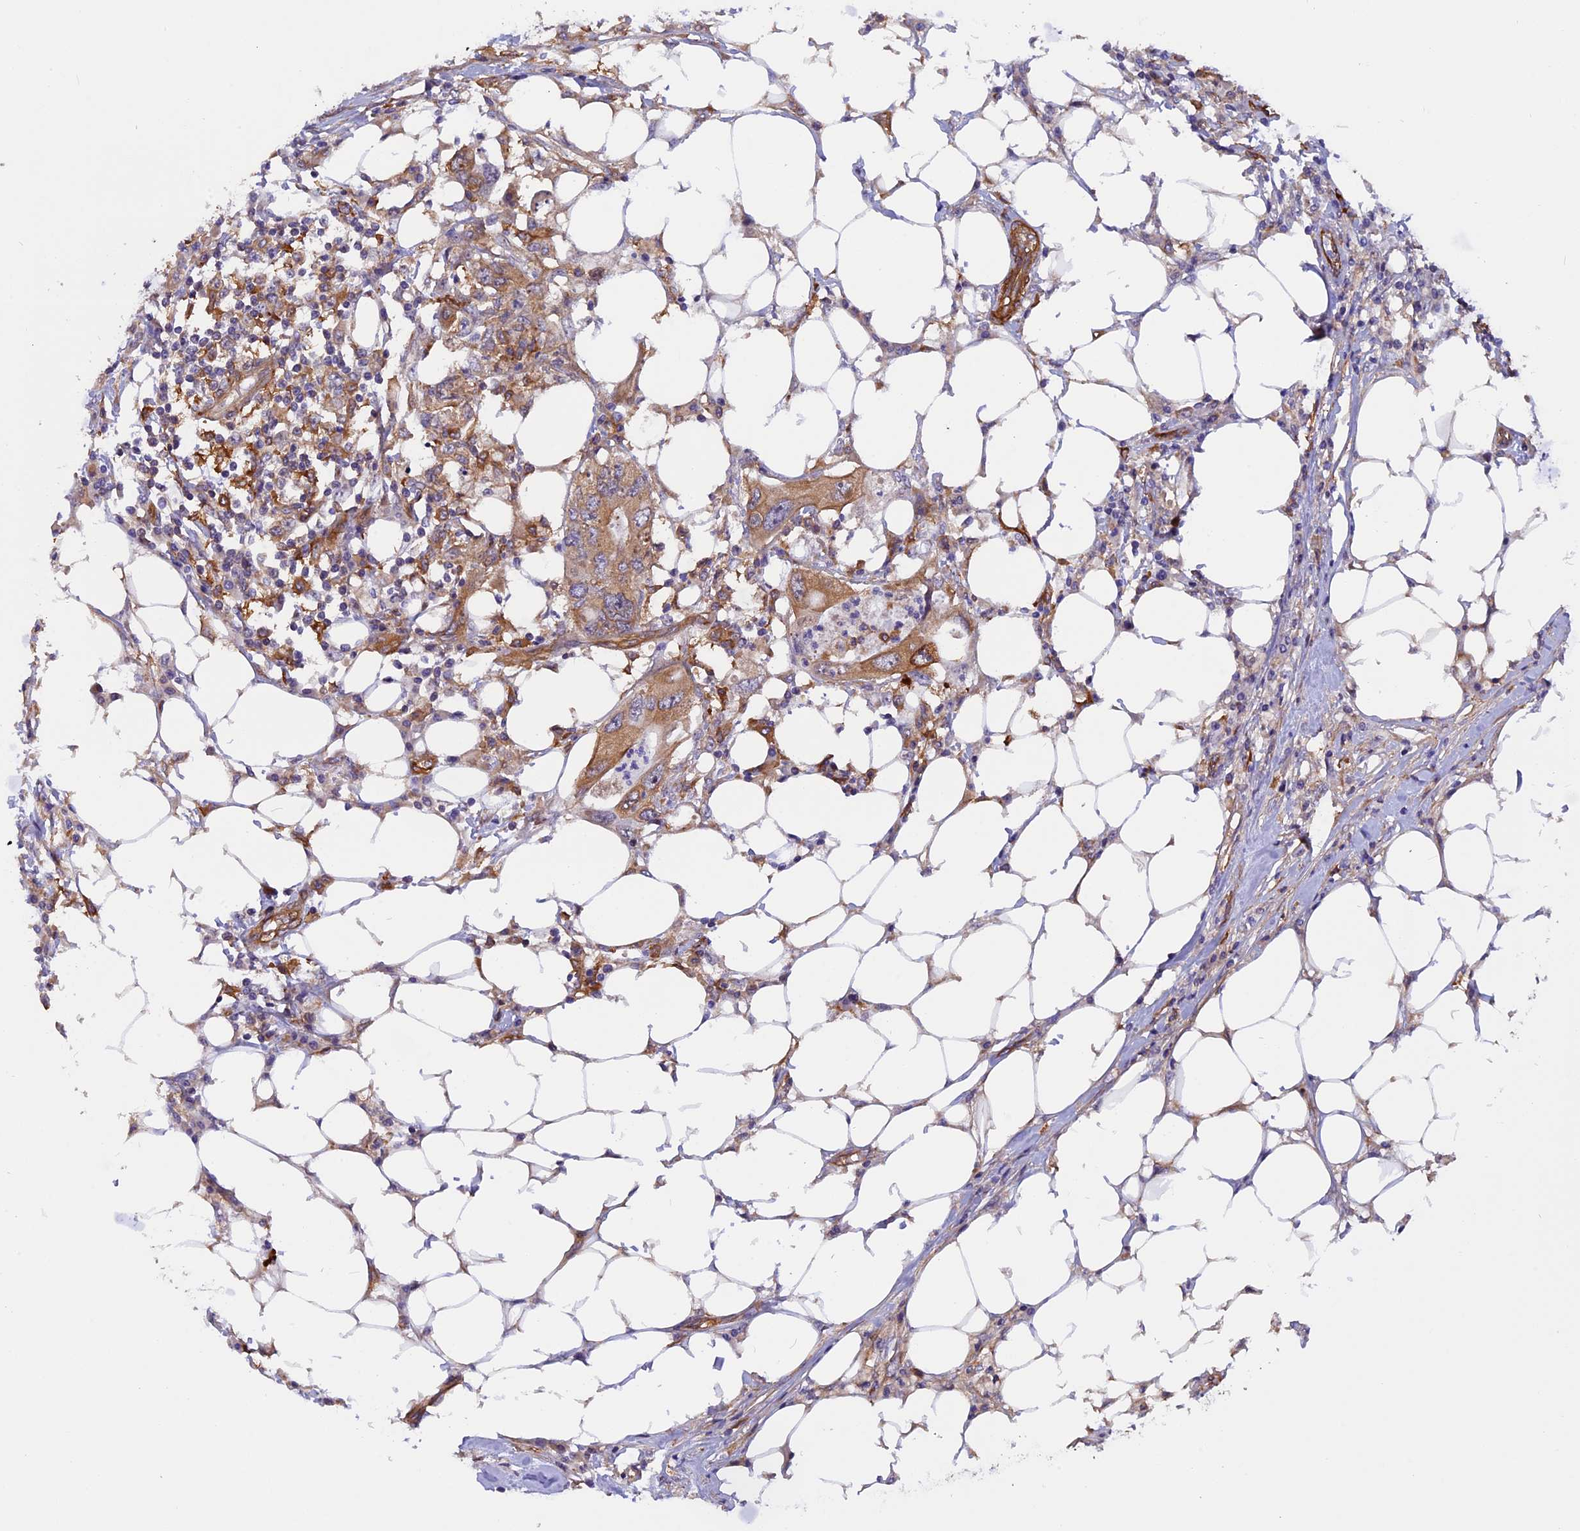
{"staining": {"intensity": "moderate", "quantity": ">75%", "location": "cytoplasmic/membranous"}, "tissue": "colorectal cancer", "cell_type": "Tumor cells", "image_type": "cancer", "snomed": [{"axis": "morphology", "description": "Adenocarcinoma, NOS"}, {"axis": "topography", "description": "Colon"}], "caption": "The micrograph demonstrates immunohistochemical staining of colorectal cancer. There is moderate cytoplasmic/membranous staining is present in about >75% of tumor cells.", "gene": "EHBP1L1", "patient": {"sex": "male", "age": 71}}